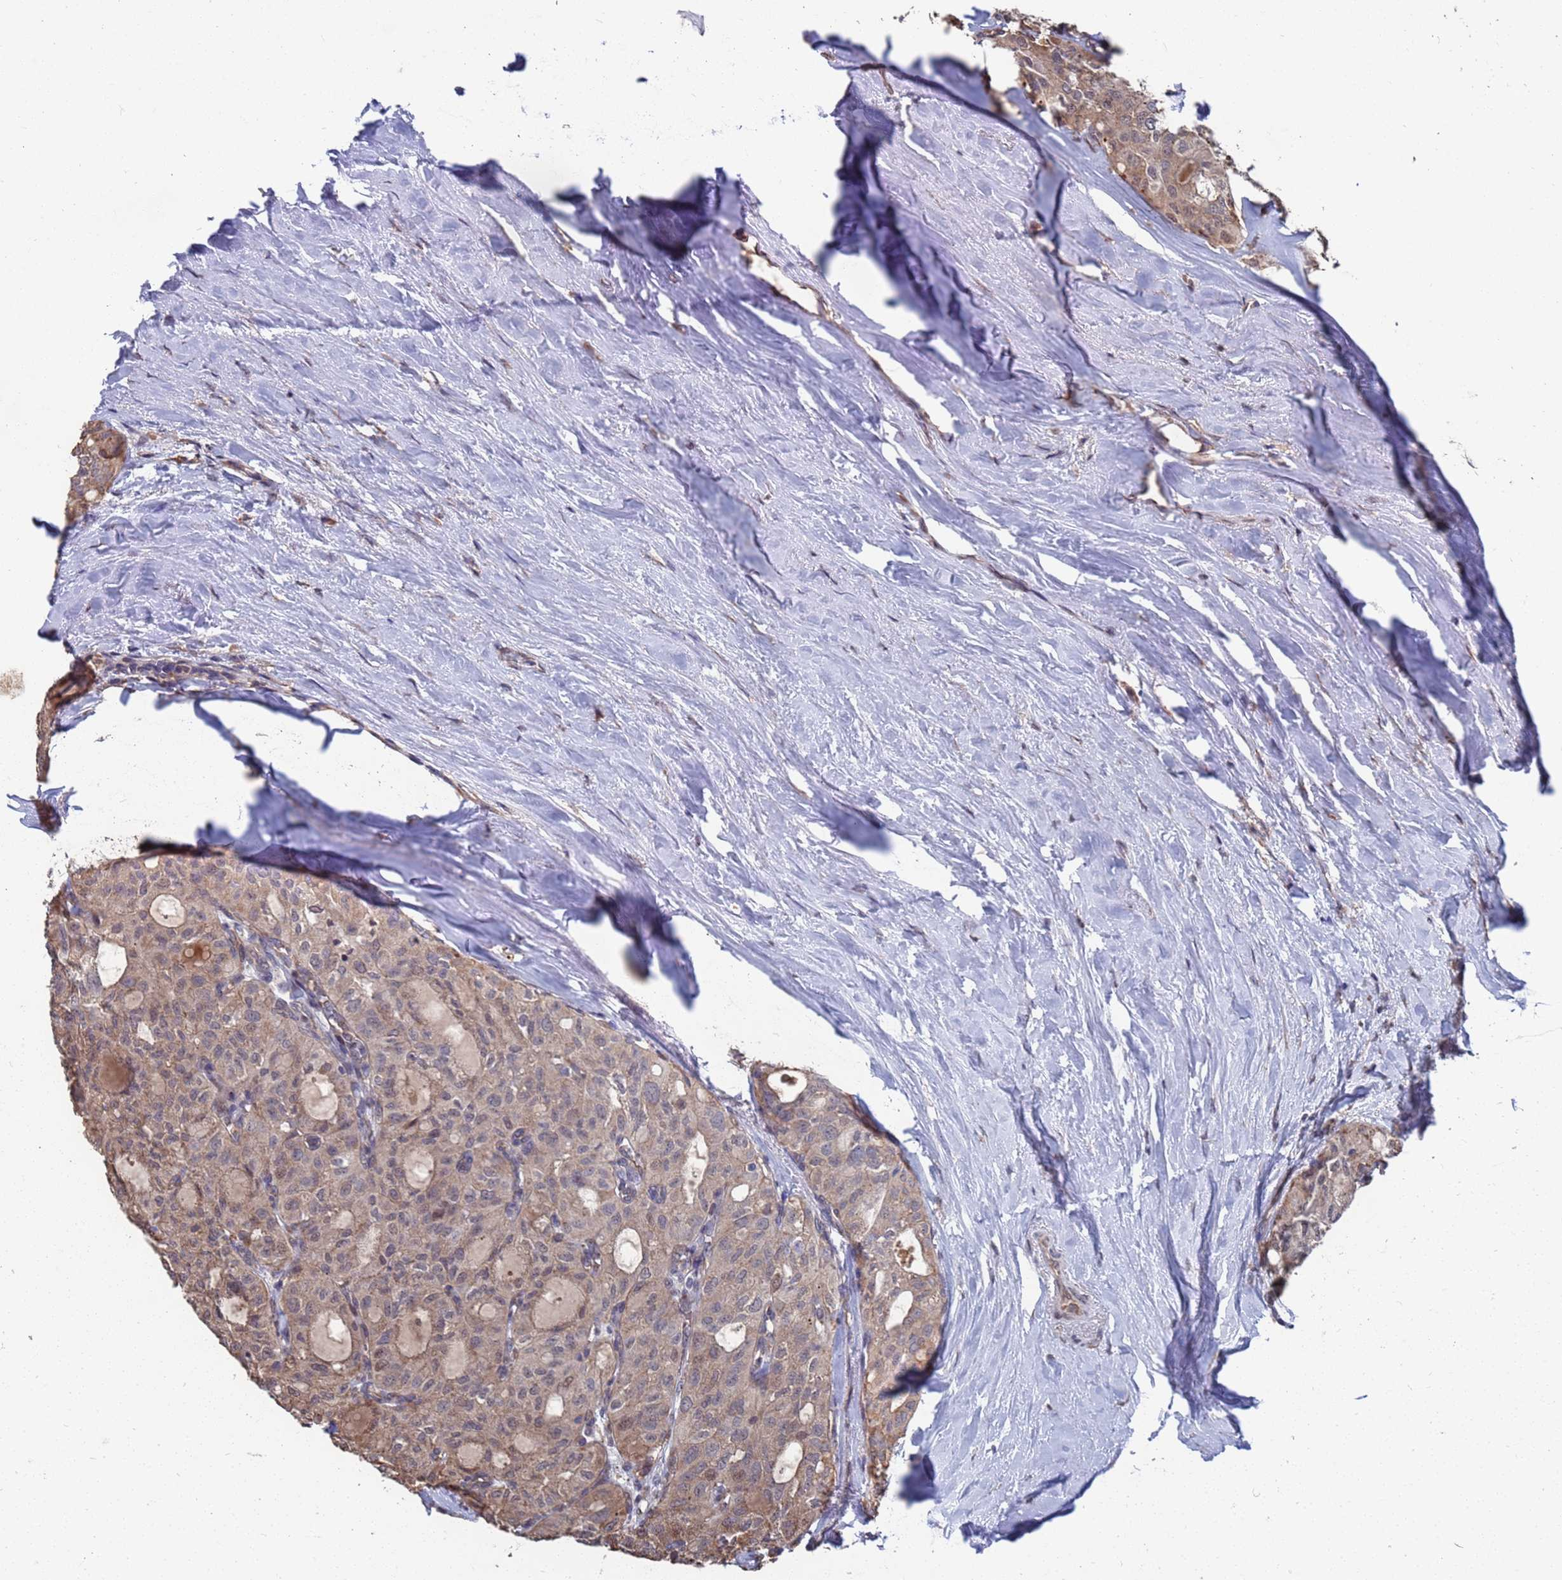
{"staining": {"intensity": "weak", "quantity": ">75%", "location": "cytoplasmic/membranous,nuclear"}, "tissue": "thyroid cancer", "cell_type": "Tumor cells", "image_type": "cancer", "snomed": [{"axis": "morphology", "description": "Follicular adenoma carcinoma, NOS"}, {"axis": "topography", "description": "Thyroid gland"}], "caption": "Immunohistochemical staining of human thyroid cancer reveals low levels of weak cytoplasmic/membranous and nuclear protein staining in about >75% of tumor cells.", "gene": "CFAP119", "patient": {"sex": "male", "age": 75}}